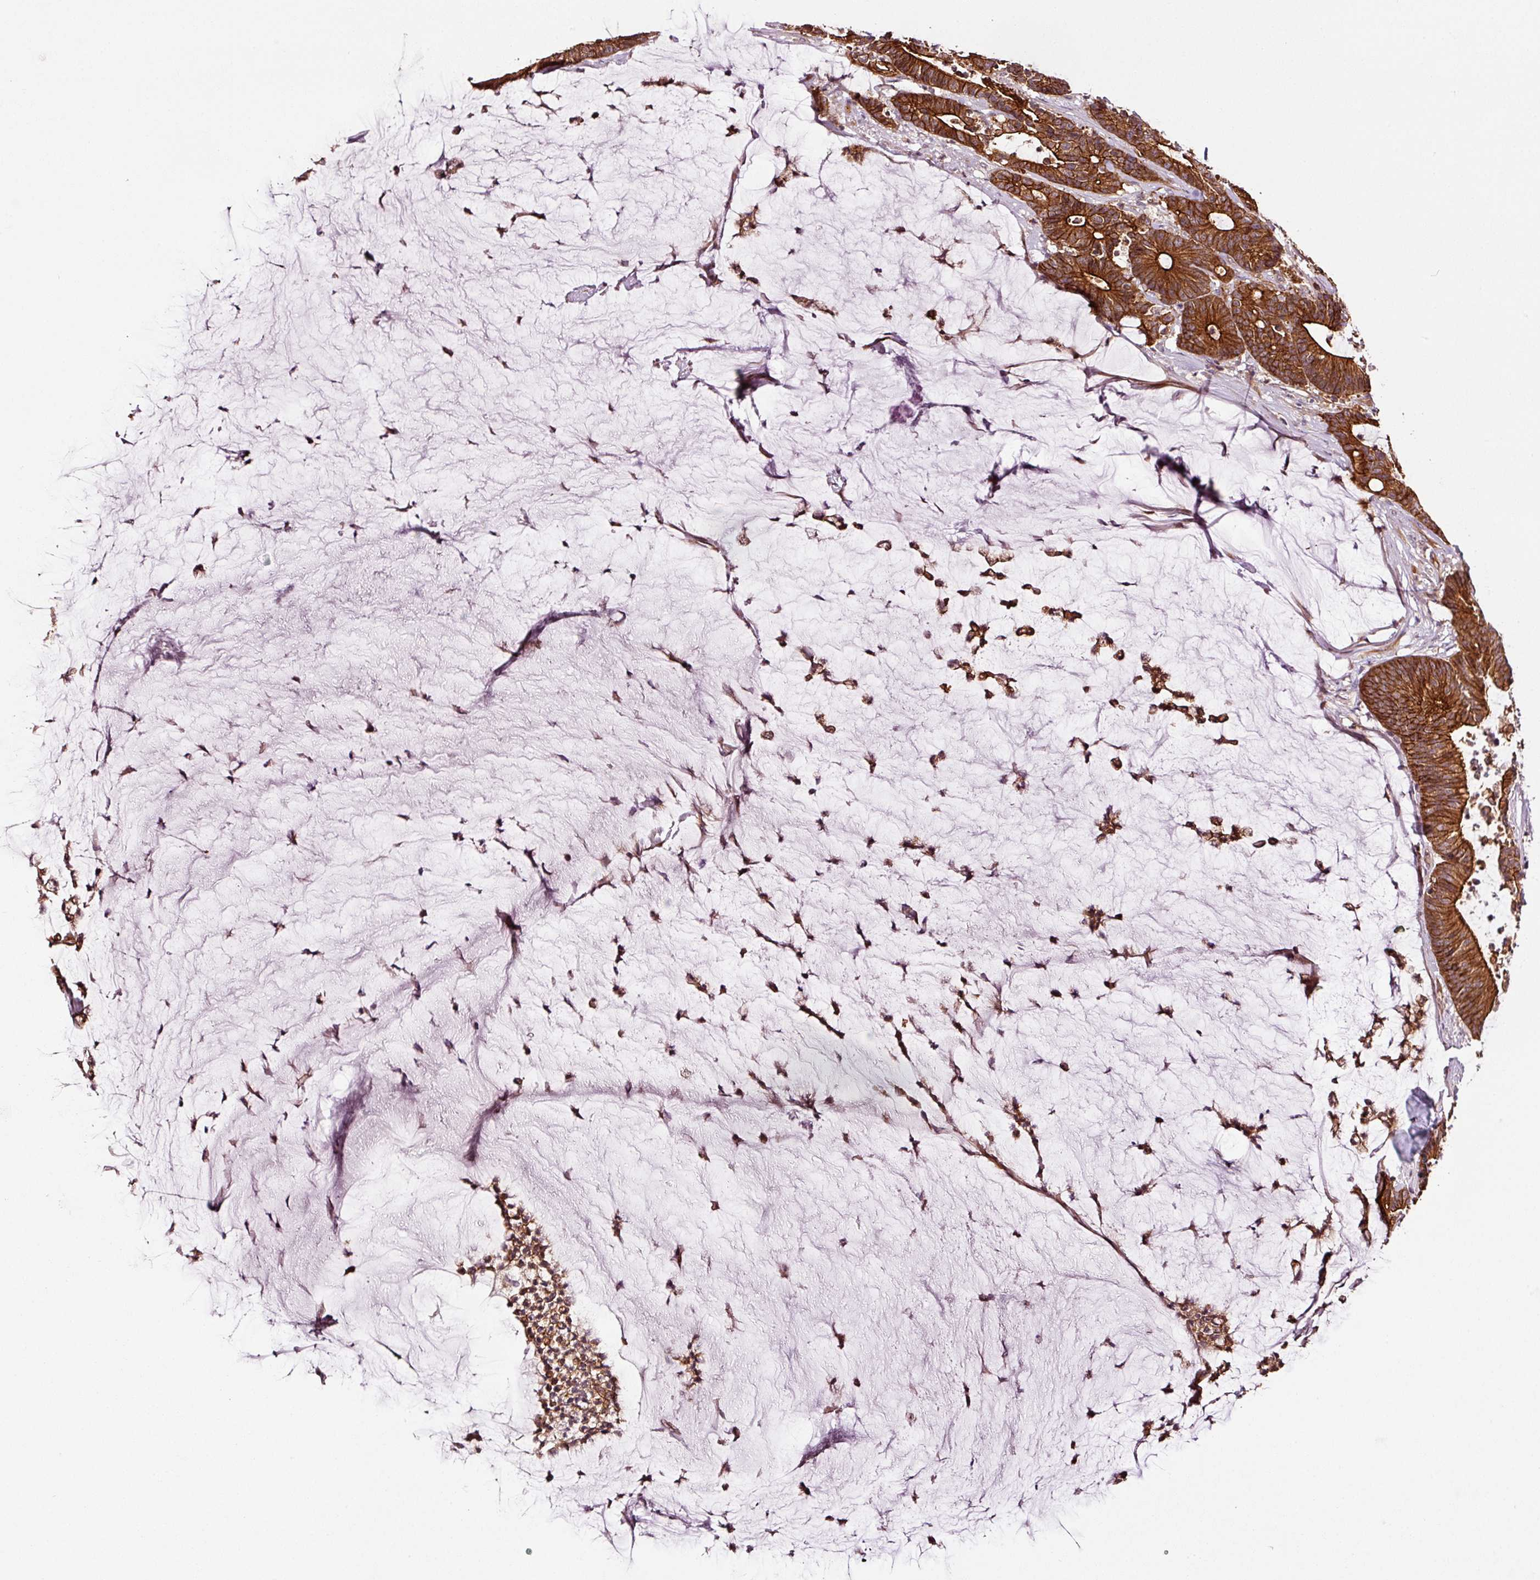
{"staining": {"intensity": "strong", "quantity": ">75%", "location": "cytoplasmic/membranous"}, "tissue": "colorectal cancer", "cell_type": "Tumor cells", "image_type": "cancer", "snomed": [{"axis": "morphology", "description": "Adenocarcinoma, NOS"}, {"axis": "topography", "description": "Colon"}], "caption": "Brown immunohistochemical staining in adenocarcinoma (colorectal) exhibits strong cytoplasmic/membranous staining in about >75% of tumor cells.", "gene": "METAP1", "patient": {"sex": "female", "age": 84}}